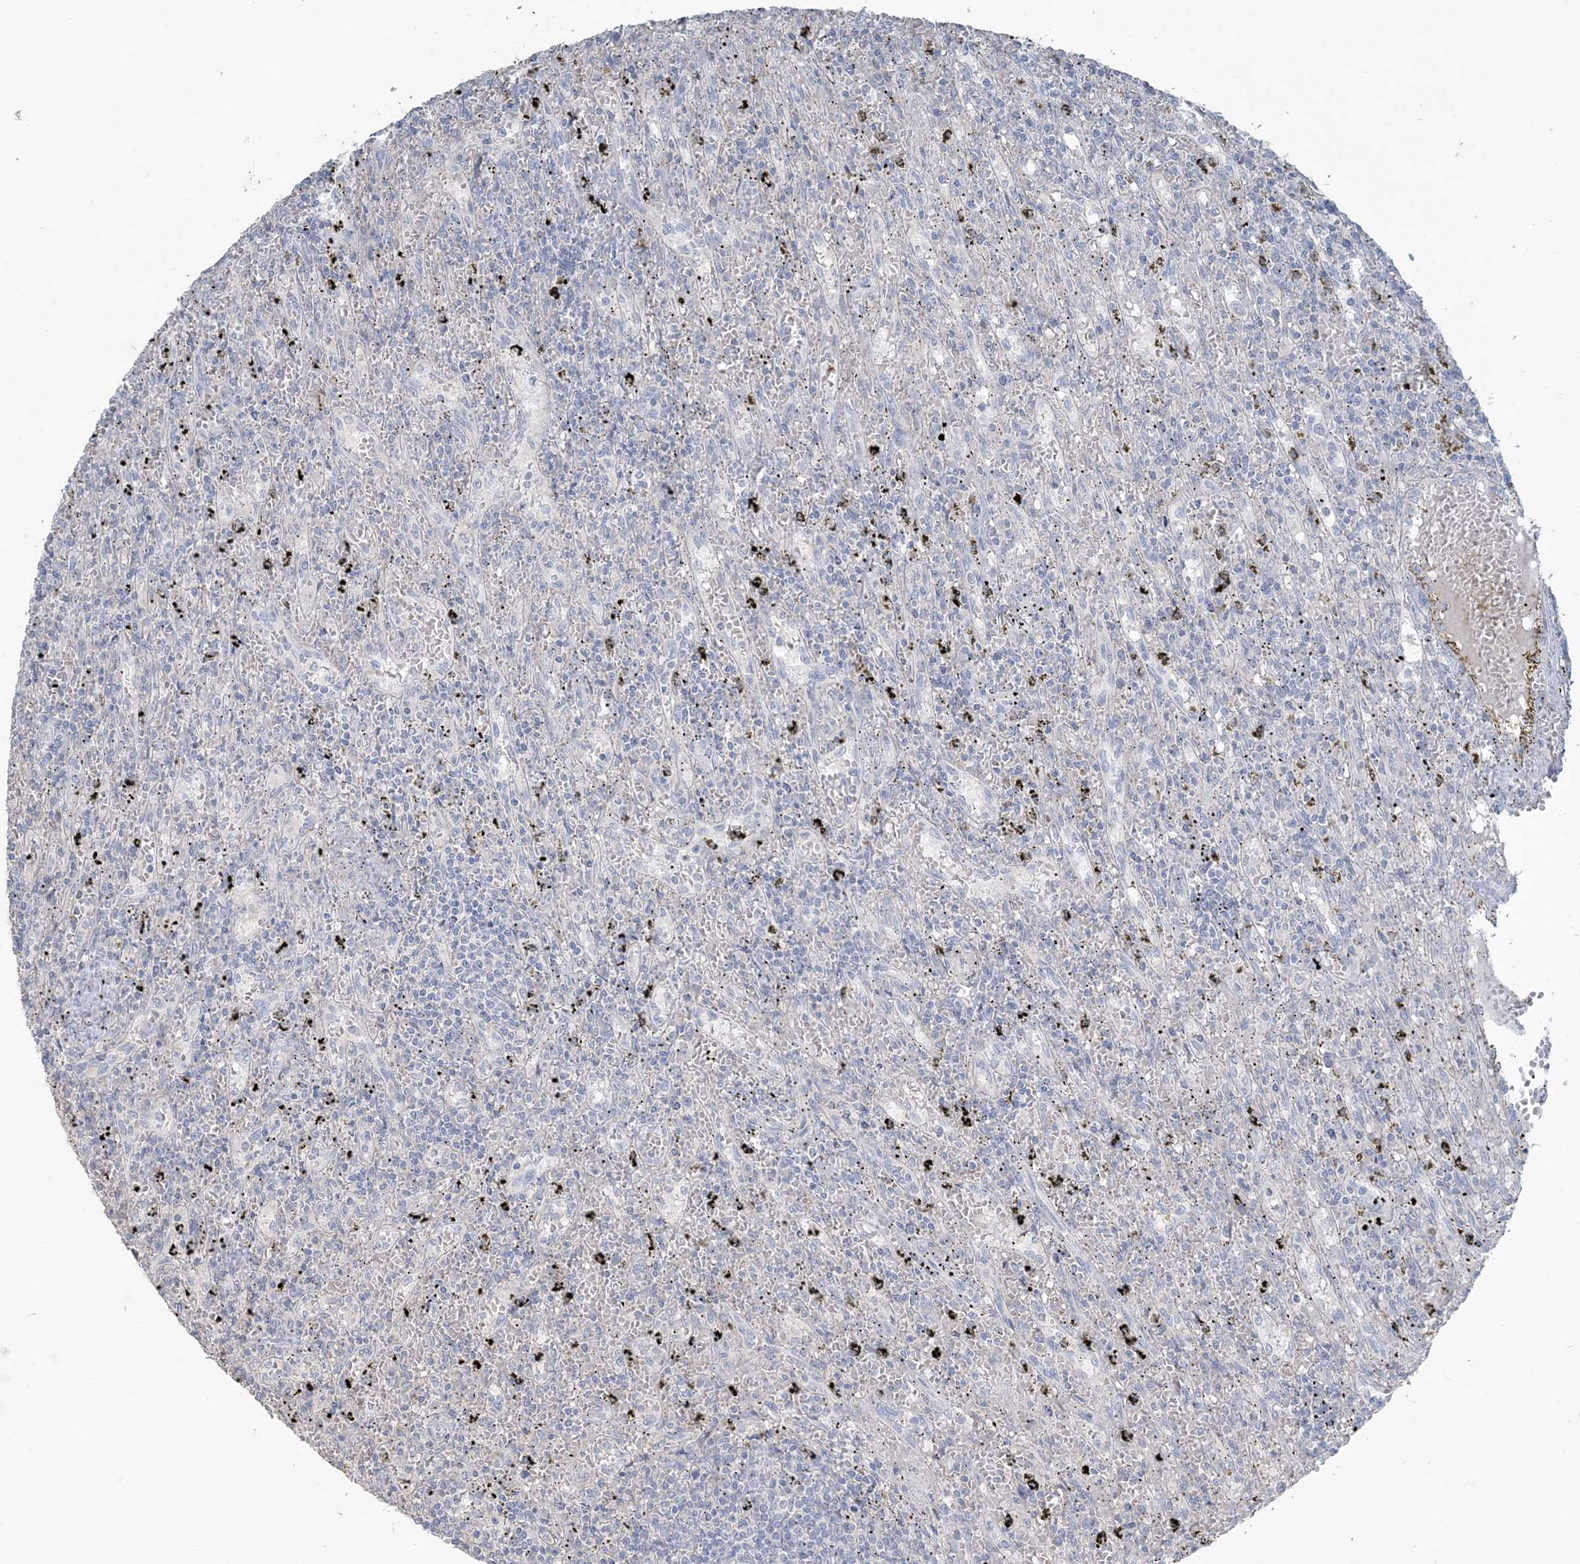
{"staining": {"intensity": "negative", "quantity": "none", "location": "none"}, "tissue": "lymphoma", "cell_type": "Tumor cells", "image_type": "cancer", "snomed": [{"axis": "morphology", "description": "Malignant lymphoma, non-Hodgkin's type, Low grade"}, {"axis": "topography", "description": "Spleen"}], "caption": "This histopathology image is of malignant lymphoma, non-Hodgkin's type (low-grade) stained with IHC to label a protein in brown with the nuclei are counter-stained blue. There is no staining in tumor cells. Brightfield microscopy of IHC stained with DAB (3,3'-diaminobenzidine) (brown) and hematoxylin (blue), captured at high magnification.", "gene": "NPHS2", "patient": {"sex": "male", "age": 76}}